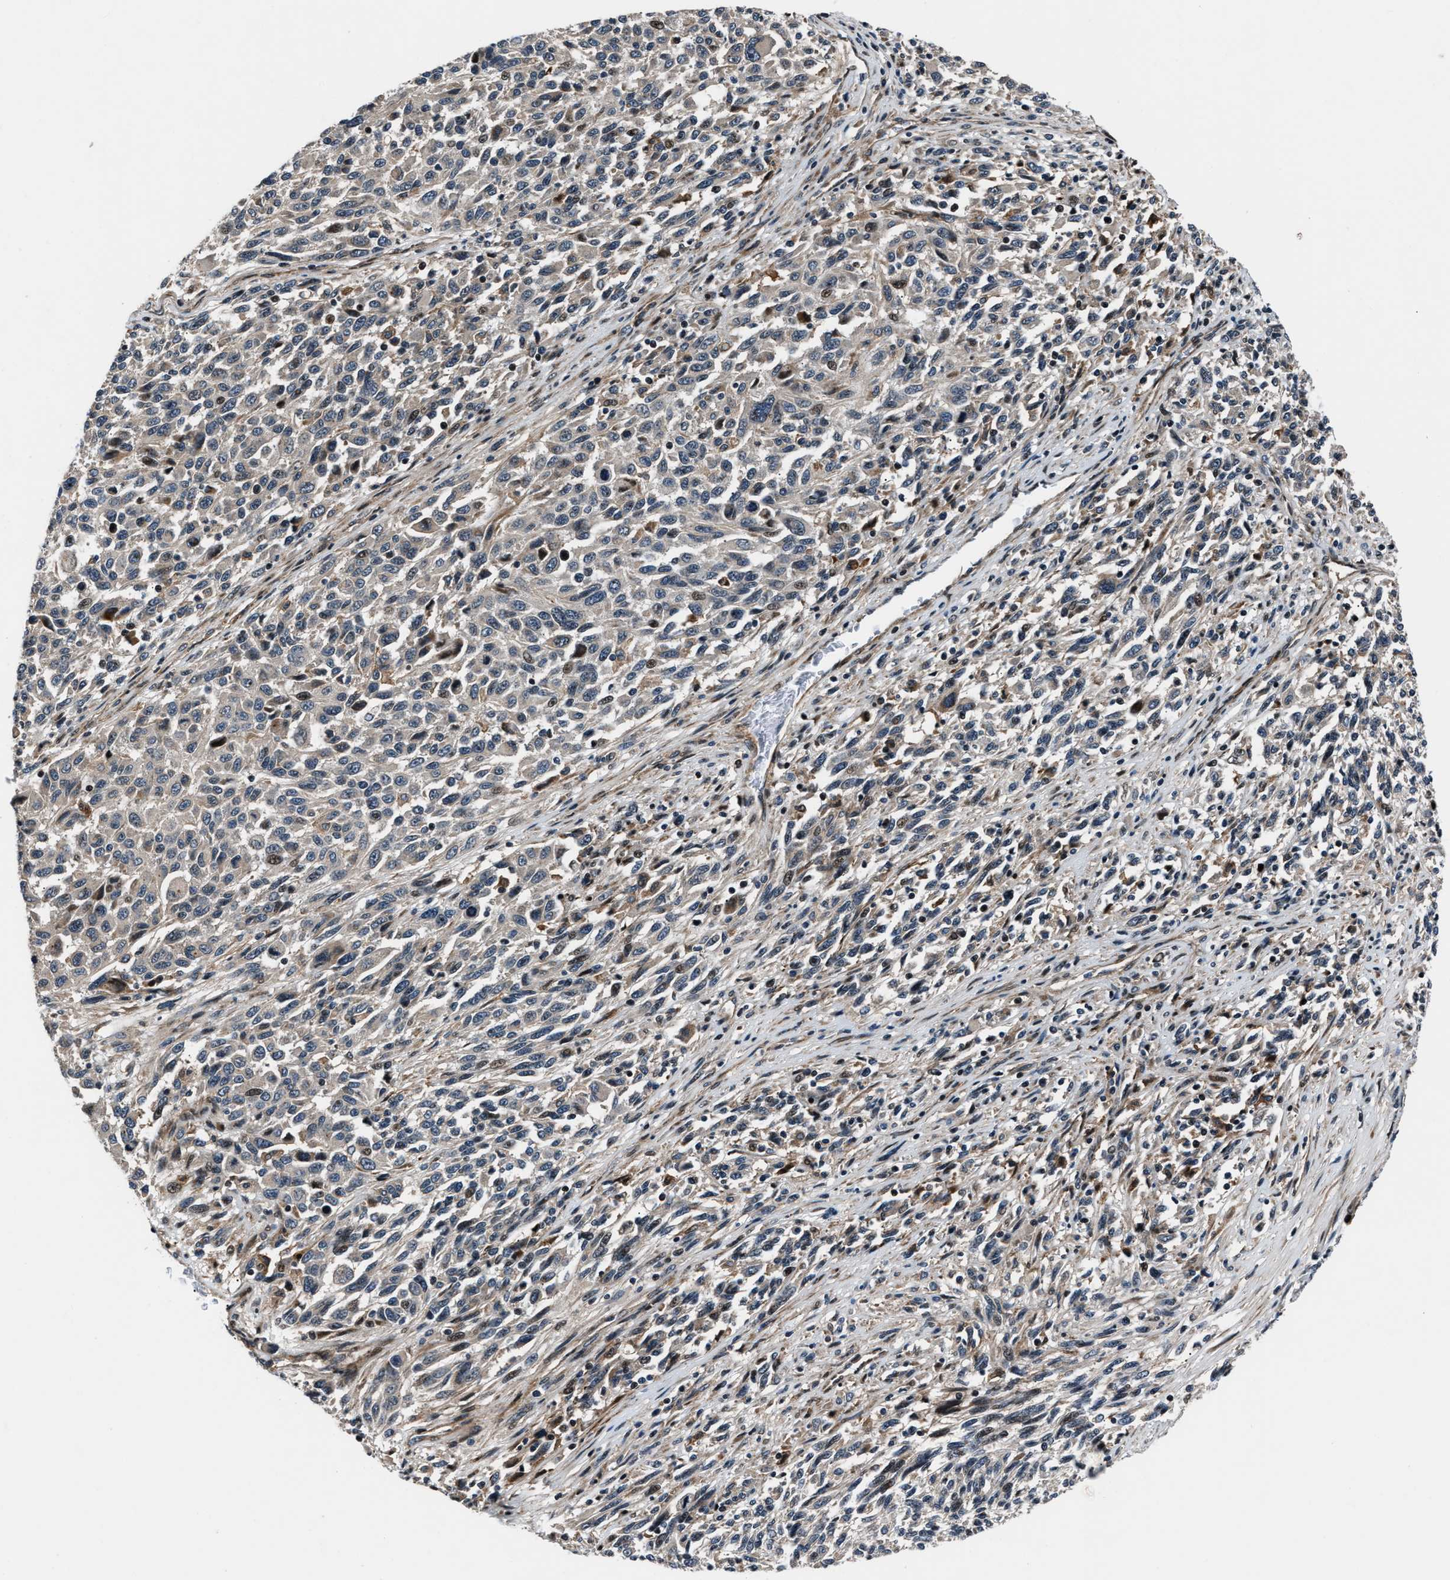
{"staining": {"intensity": "negative", "quantity": "none", "location": "none"}, "tissue": "melanoma", "cell_type": "Tumor cells", "image_type": "cancer", "snomed": [{"axis": "morphology", "description": "Malignant melanoma, Metastatic site"}, {"axis": "topography", "description": "Lymph node"}], "caption": "Immunohistochemical staining of melanoma exhibits no significant positivity in tumor cells.", "gene": "DYNC2I1", "patient": {"sex": "male", "age": 61}}